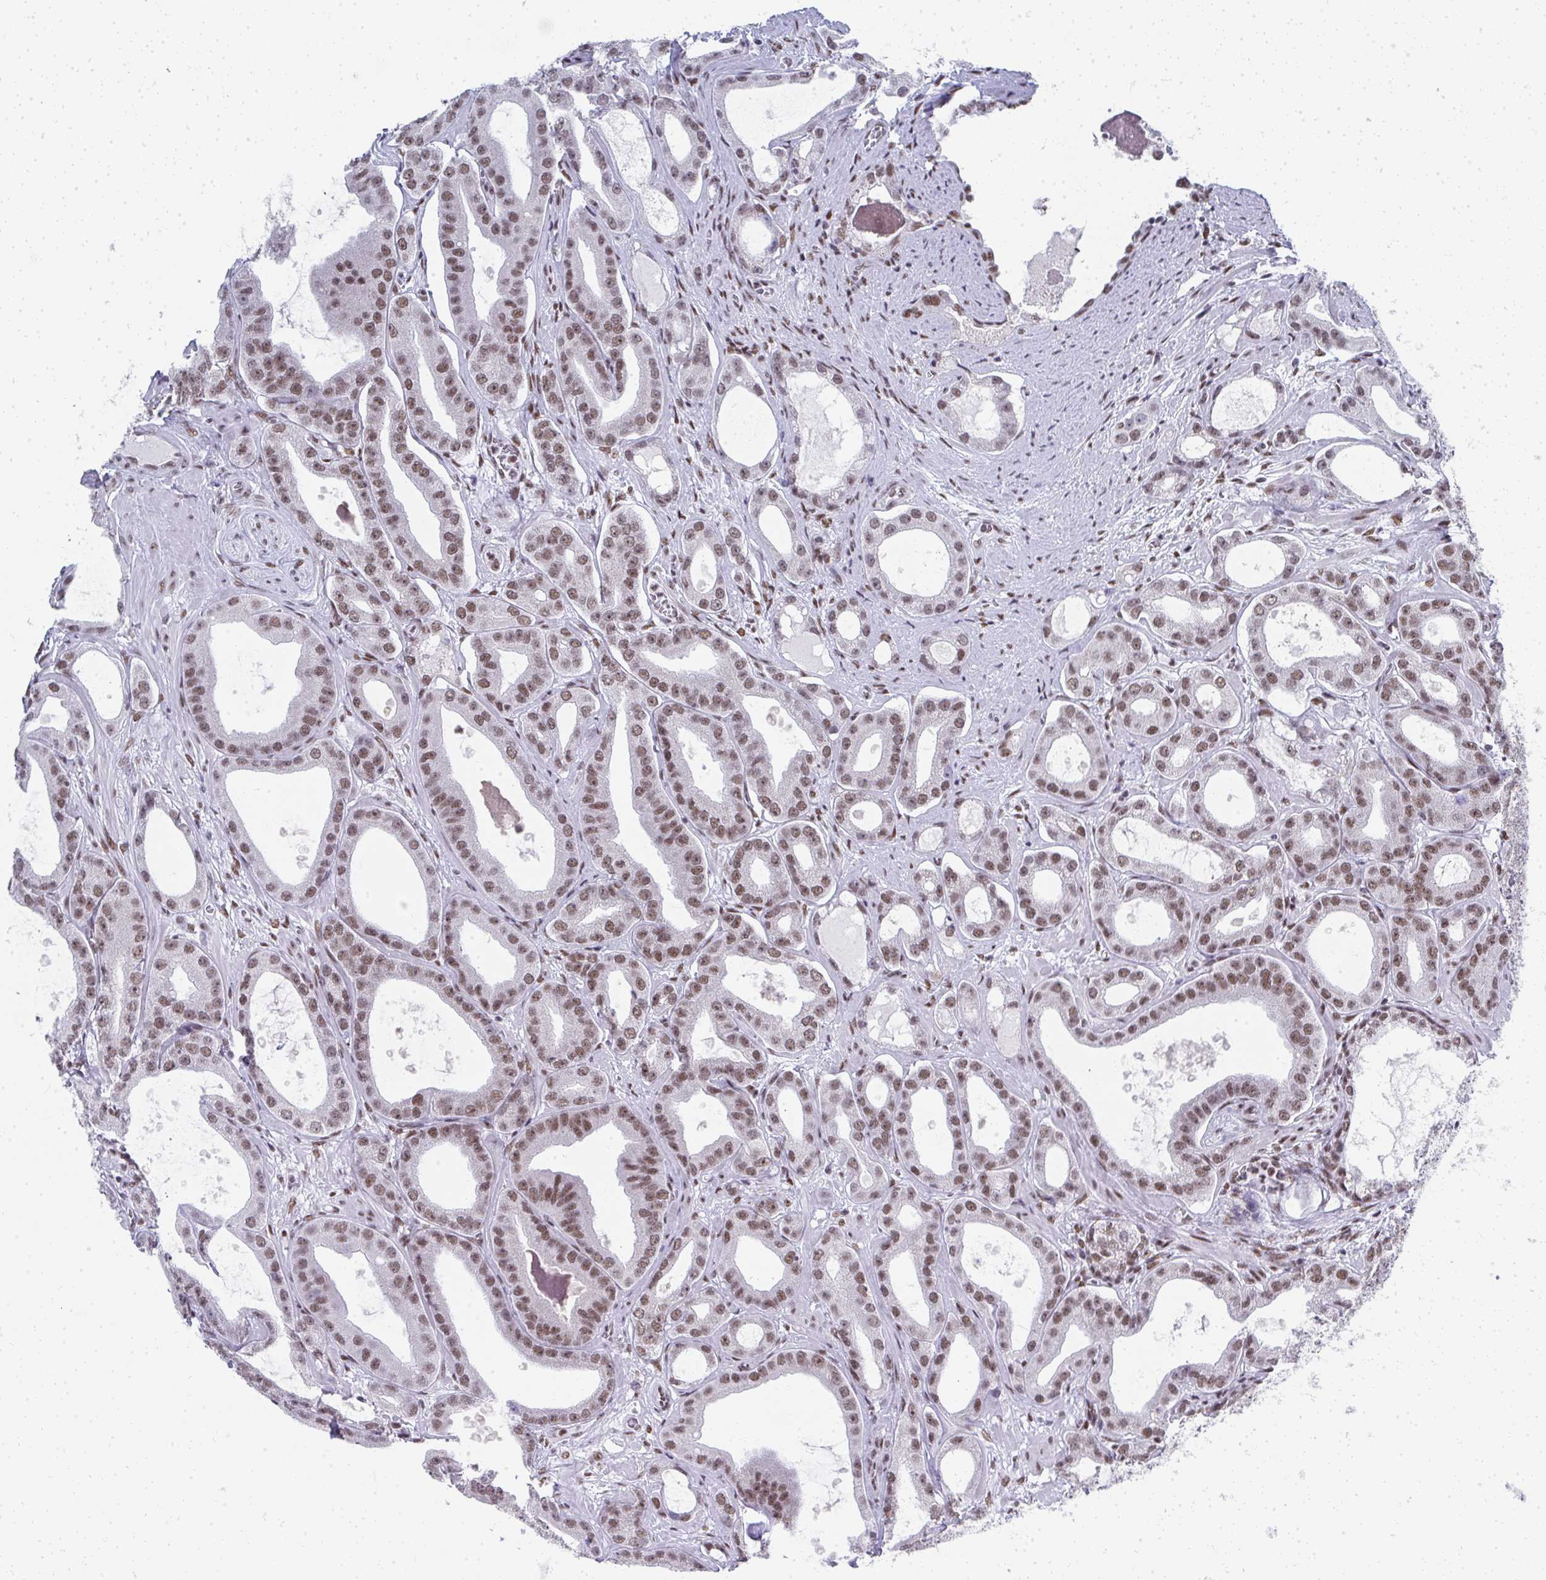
{"staining": {"intensity": "moderate", "quantity": ">75%", "location": "nuclear"}, "tissue": "prostate cancer", "cell_type": "Tumor cells", "image_type": "cancer", "snomed": [{"axis": "morphology", "description": "Adenocarcinoma, High grade"}, {"axis": "topography", "description": "Prostate"}], "caption": "Tumor cells reveal medium levels of moderate nuclear expression in about >75% of cells in high-grade adenocarcinoma (prostate).", "gene": "CREBBP", "patient": {"sex": "male", "age": 65}}